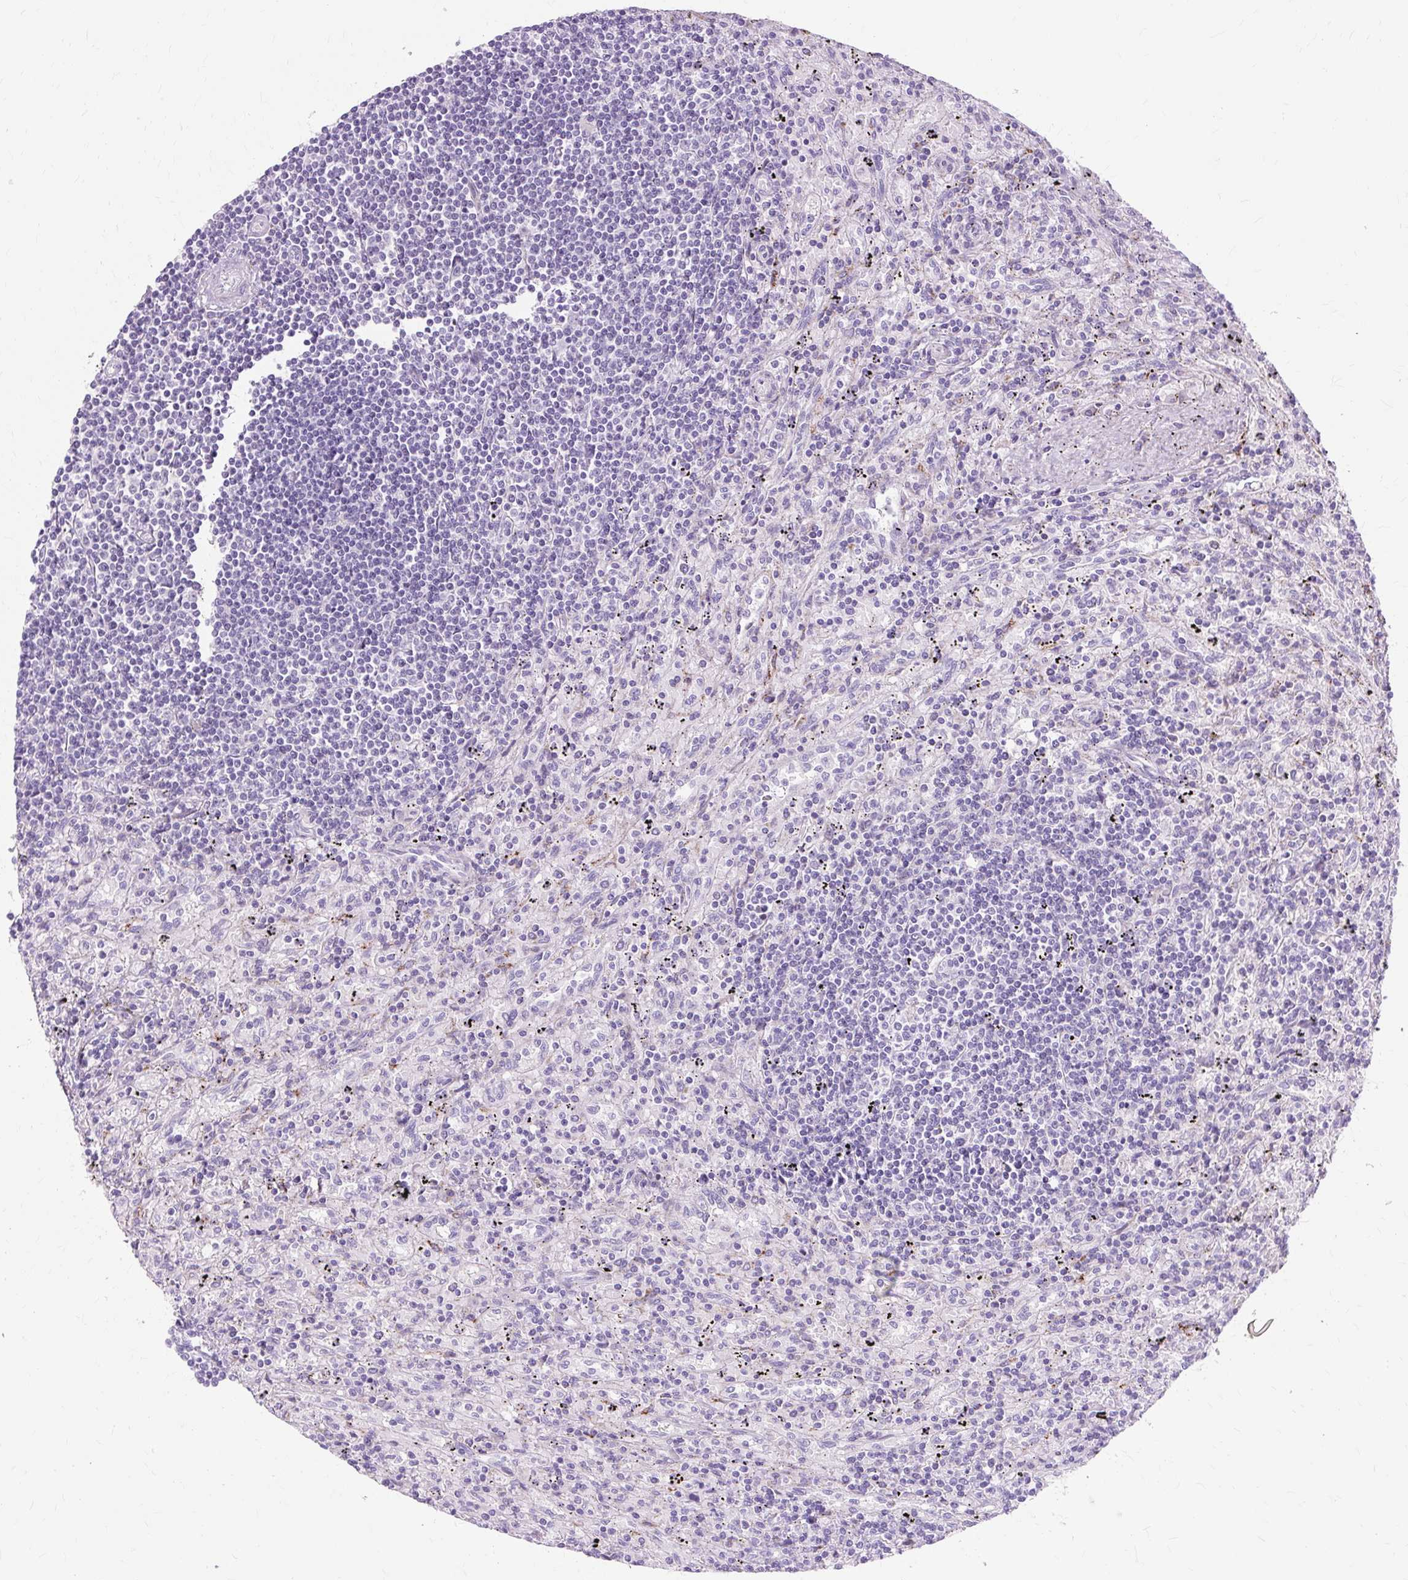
{"staining": {"intensity": "negative", "quantity": "none", "location": "none"}, "tissue": "lymphoma", "cell_type": "Tumor cells", "image_type": "cancer", "snomed": [{"axis": "morphology", "description": "Malignant lymphoma, non-Hodgkin's type, Low grade"}, {"axis": "topography", "description": "Spleen"}], "caption": "Human lymphoma stained for a protein using IHC shows no positivity in tumor cells.", "gene": "IRX2", "patient": {"sex": "male", "age": 76}}